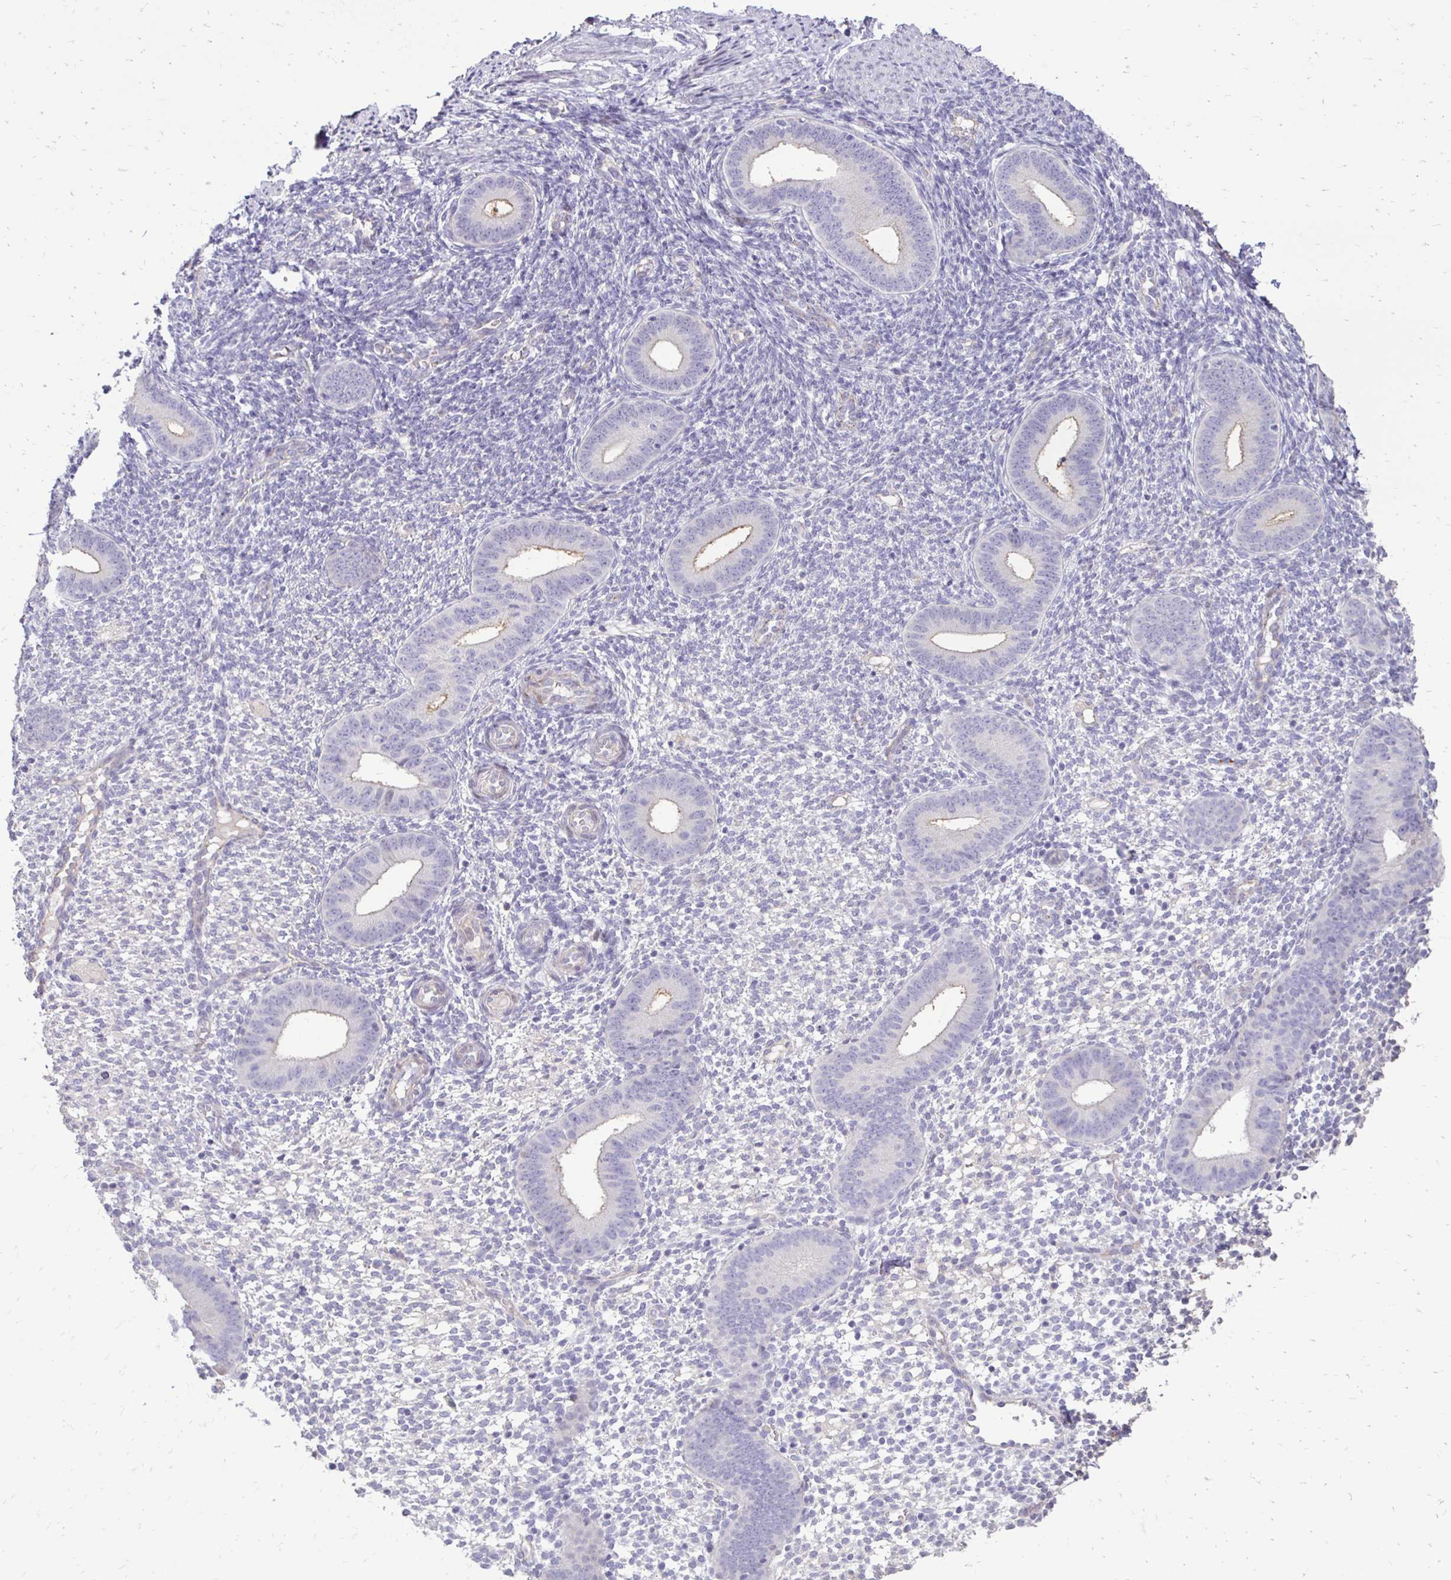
{"staining": {"intensity": "negative", "quantity": "none", "location": "none"}, "tissue": "endometrium", "cell_type": "Cells in endometrial stroma", "image_type": "normal", "snomed": [{"axis": "morphology", "description": "Normal tissue, NOS"}, {"axis": "topography", "description": "Endometrium"}], "caption": "Image shows no protein expression in cells in endometrial stroma of normal endometrium.", "gene": "GAS2", "patient": {"sex": "female", "age": 40}}